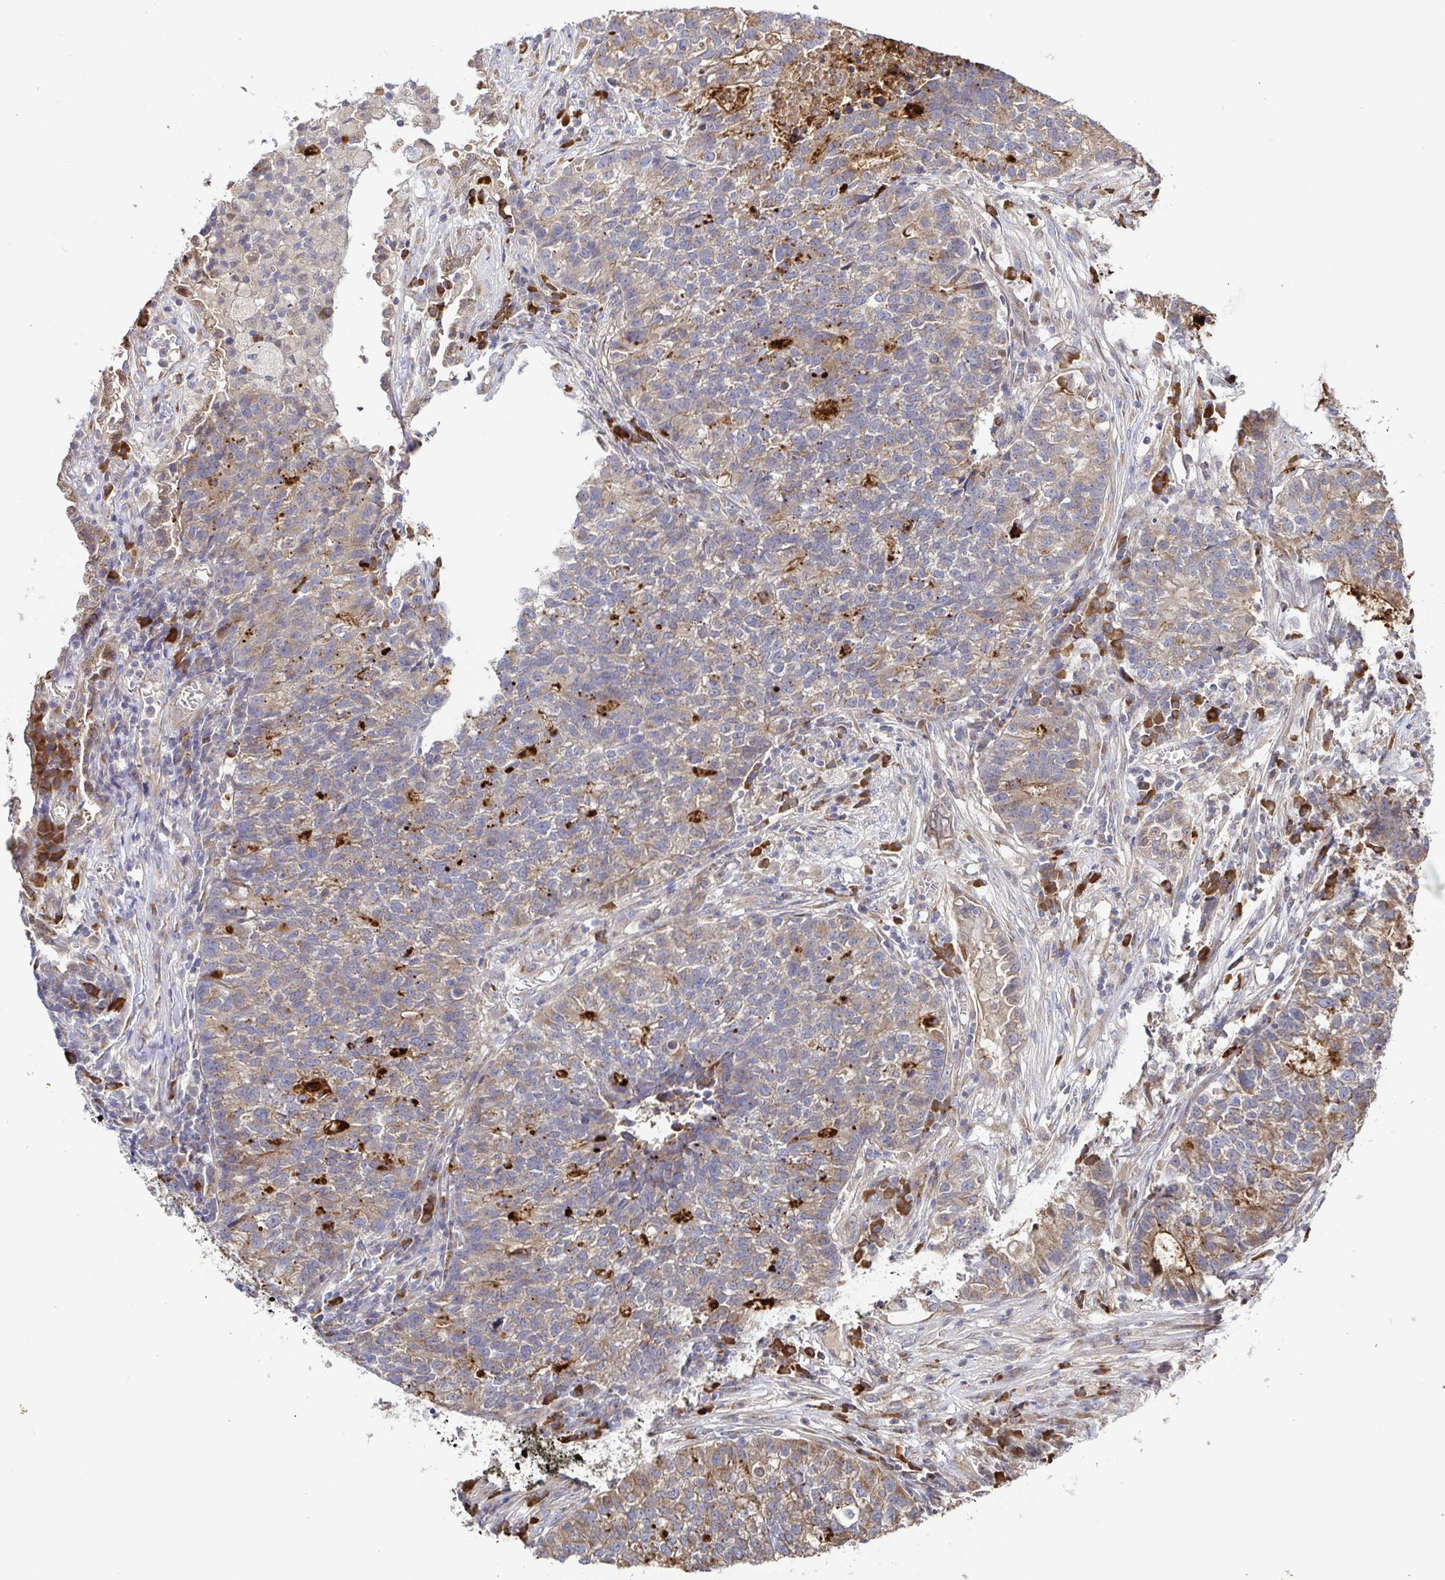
{"staining": {"intensity": "weak", "quantity": ">75%", "location": "cytoplasmic/membranous"}, "tissue": "lung cancer", "cell_type": "Tumor cells", "image_type": "cancer", "snomed": [{"axis": "morphology", "description": "Adenocarcinoma, NOS"}, {"axis": "topography", "description": "Lung"}], "caption": "A photomicrograph of adenocarcinoma (lung) stained for a protein shows weak cytoplasmic/membranous brown staining in tumor cells.", "gene": "ELP1", "patient": {"sex": "male", "age": 57}}